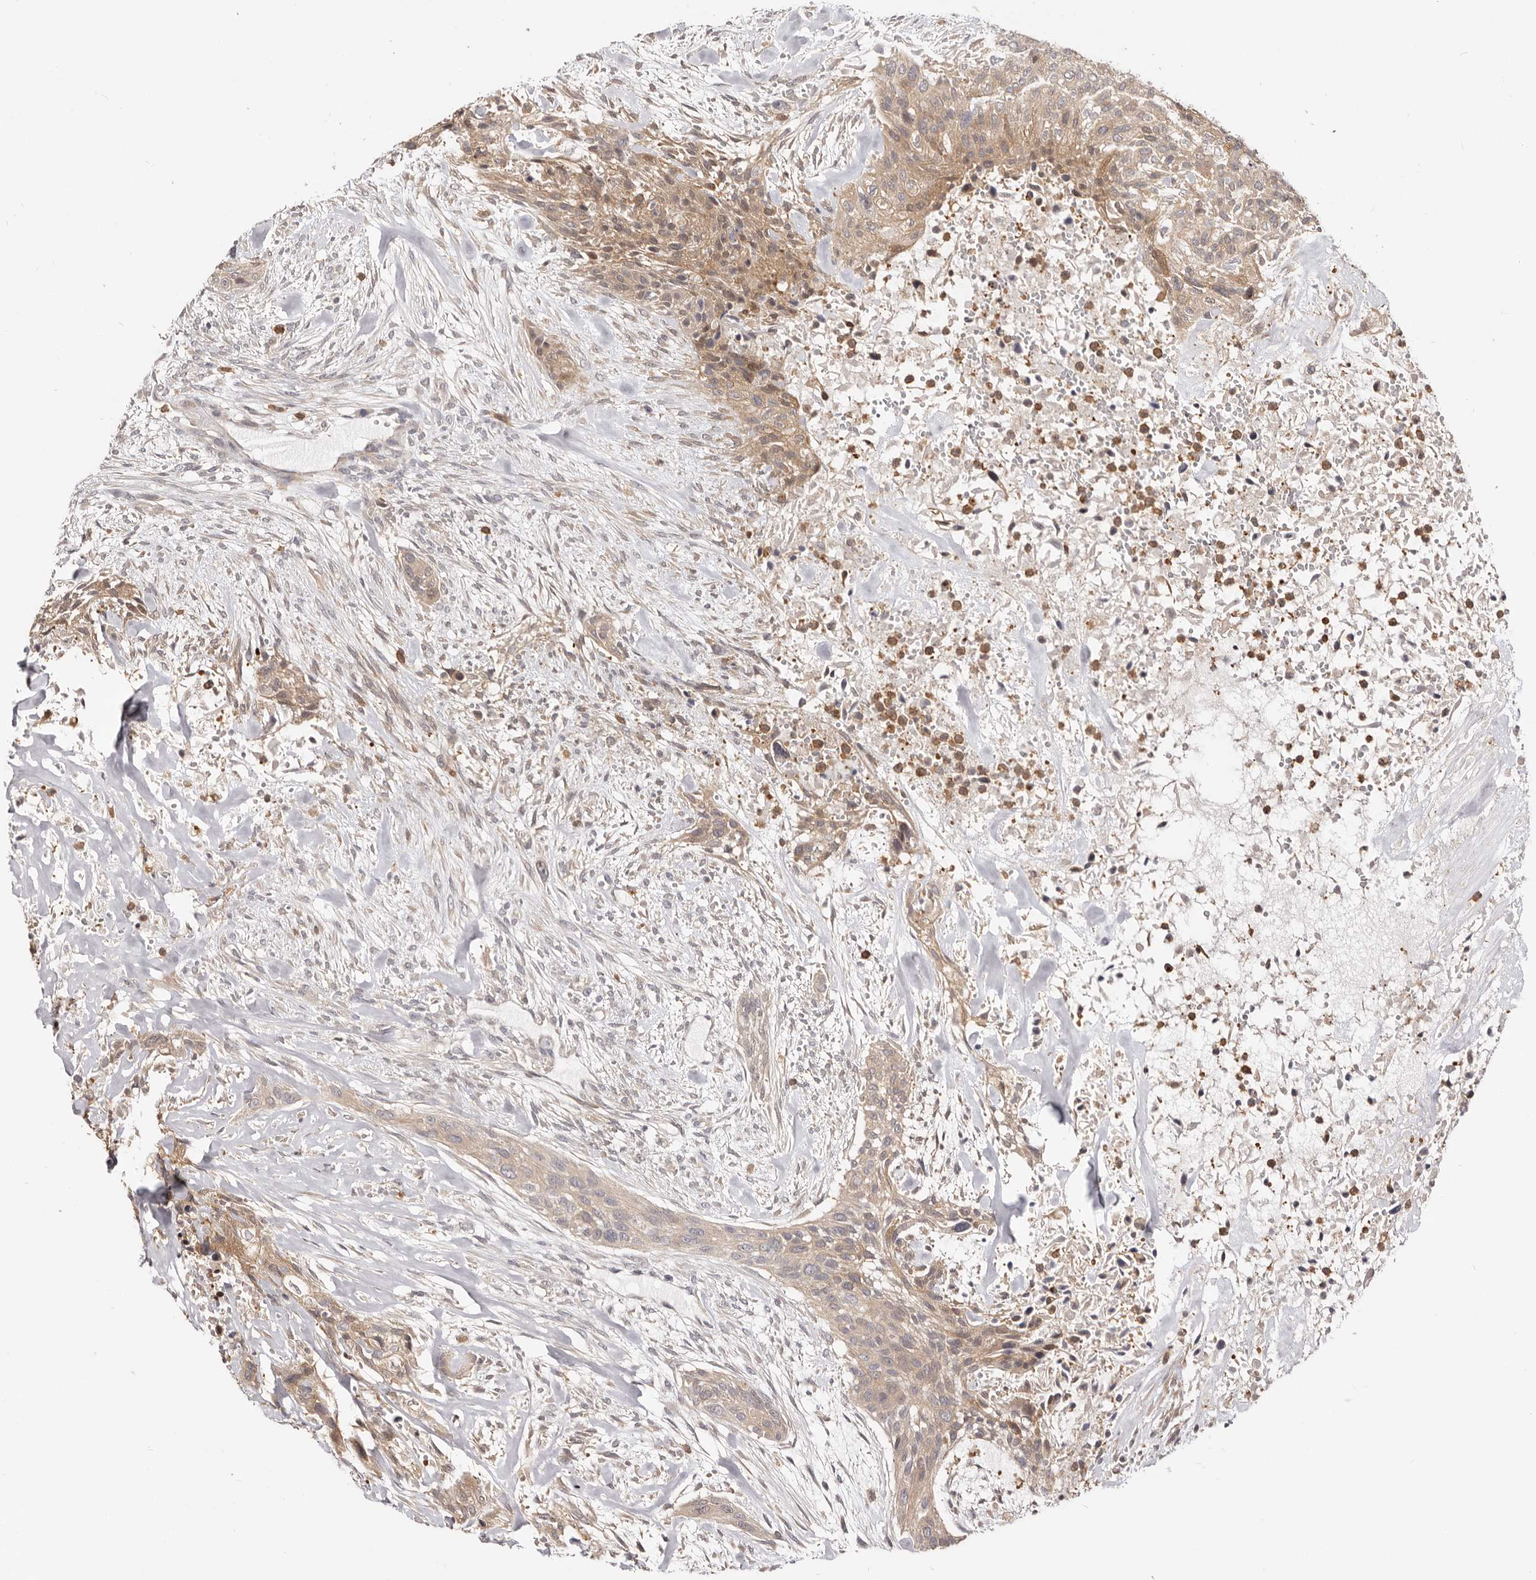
{"staining": {"intensity": "weak", "quantity": ">75%", "location": "cytoplasmic/membranous"}, "tissue": "urothelial cancer", "cell_type": "Tumor cells", "image_type": "cancer", "snomed": [{"axis": "morphology", "description": "Urothelial carcinoma, High grade"}, {"axis": "topography", "description": "Urinary bladder"}], "caption": "Immunohistochemical staining of high-grade urothelial carcinoma reveals weak cytoplasmic/membranous protein positivity in about >75% of tumor cells.", "gene": "TC2N", "patient": {"sex": "male", "age": 35}}